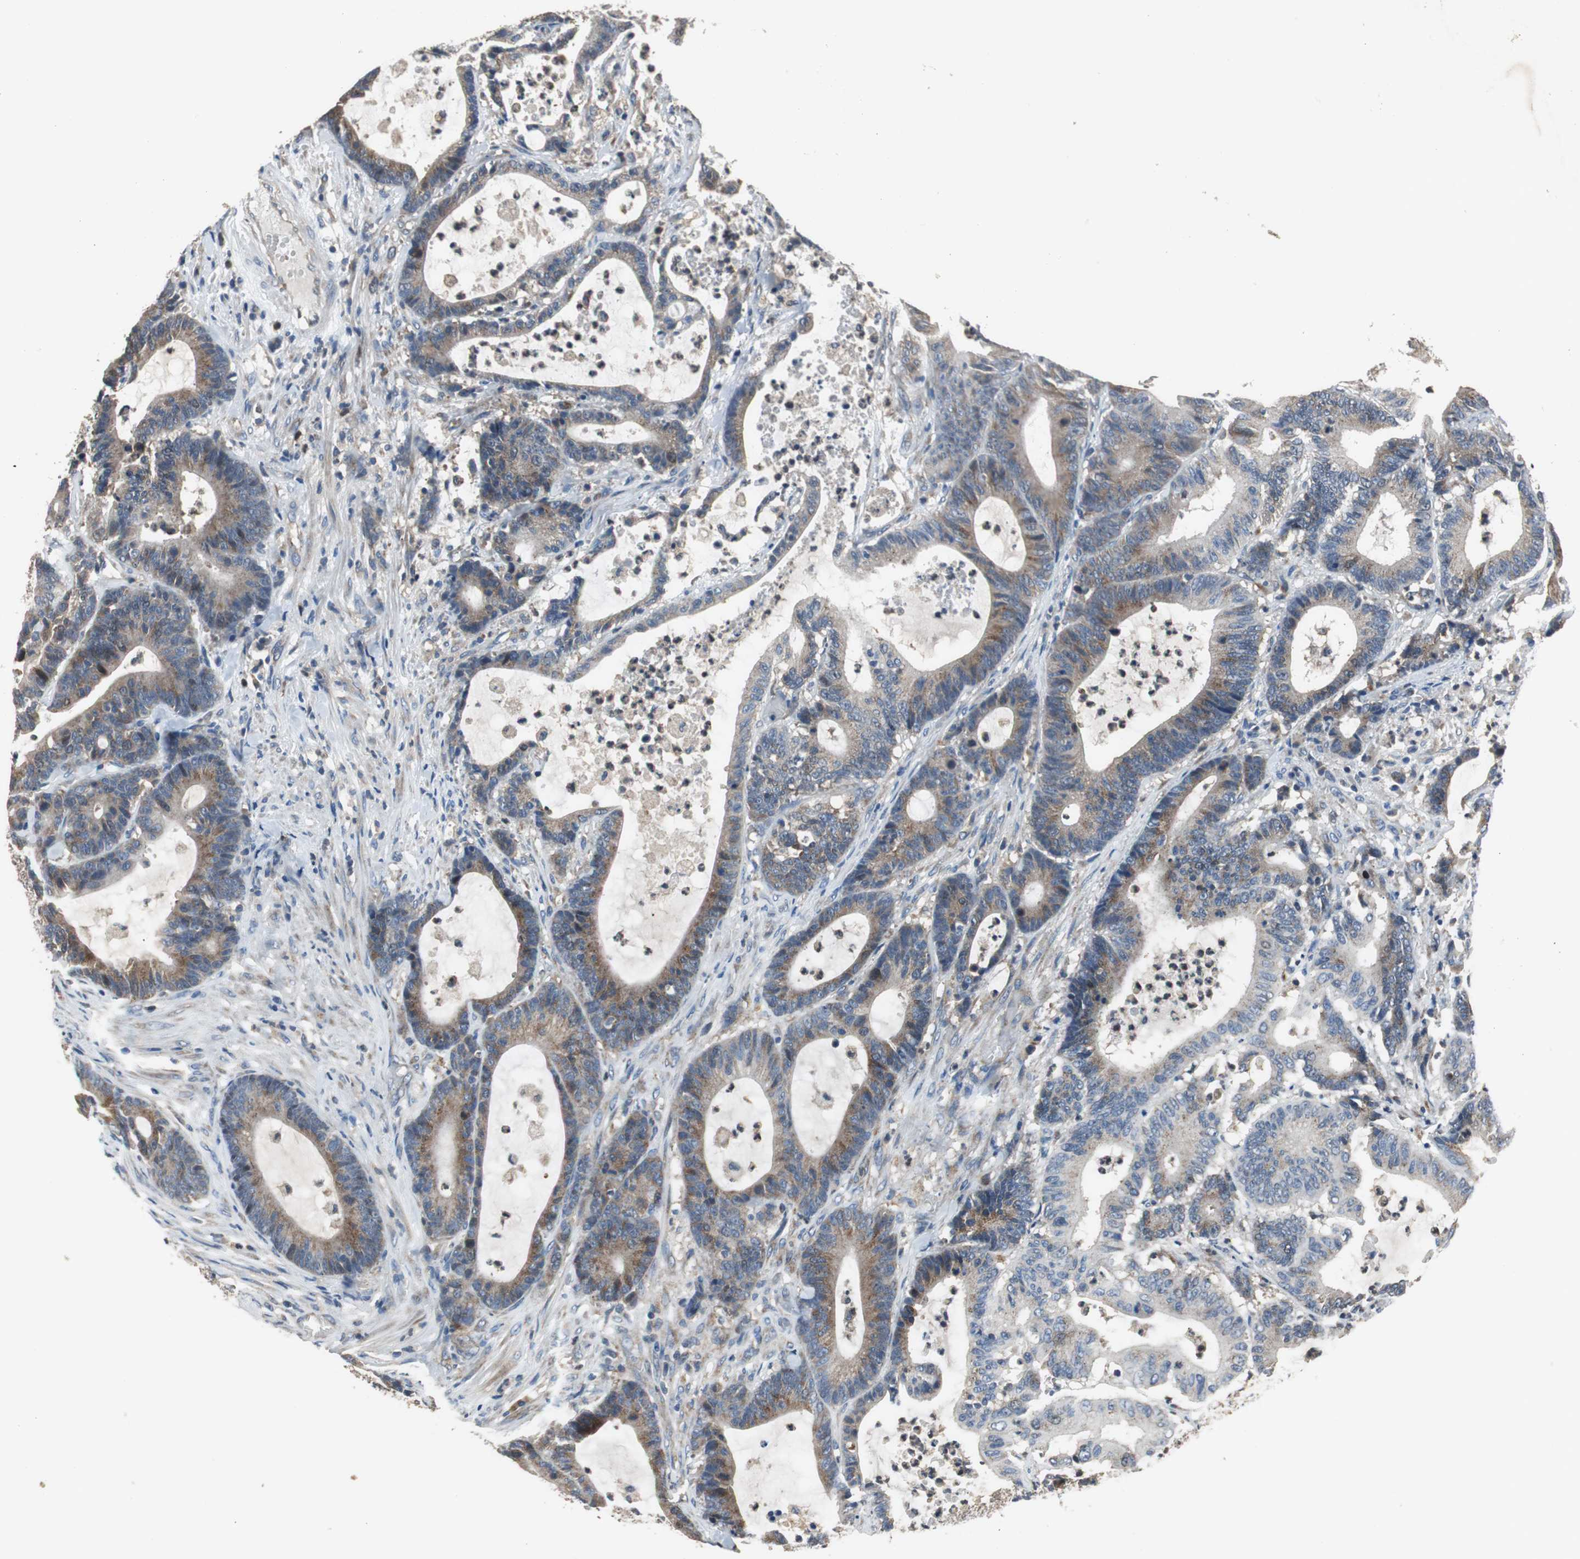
{"staining": {"intensity": "moderate", "quantity": ">75%", "location": "cytoplasmic/membranous"}, "tissue": "colorectal cancer", "cell_type": "Tumor cells", "image_type": "cancer", "snomed": [{"axis": "morphology", "description": "Adenocarcinoma, NOS"}, {"axis": "topography", "description": "Colon"}], "caption": "Protein expression analysis of human colorectal adenocarcinoma reveals moderate cytoplasmic/membranous positivity in approximately >75% of tumor cells.", "gene": "PI4KB", "patient": {"sex": "female", "age": 84}}